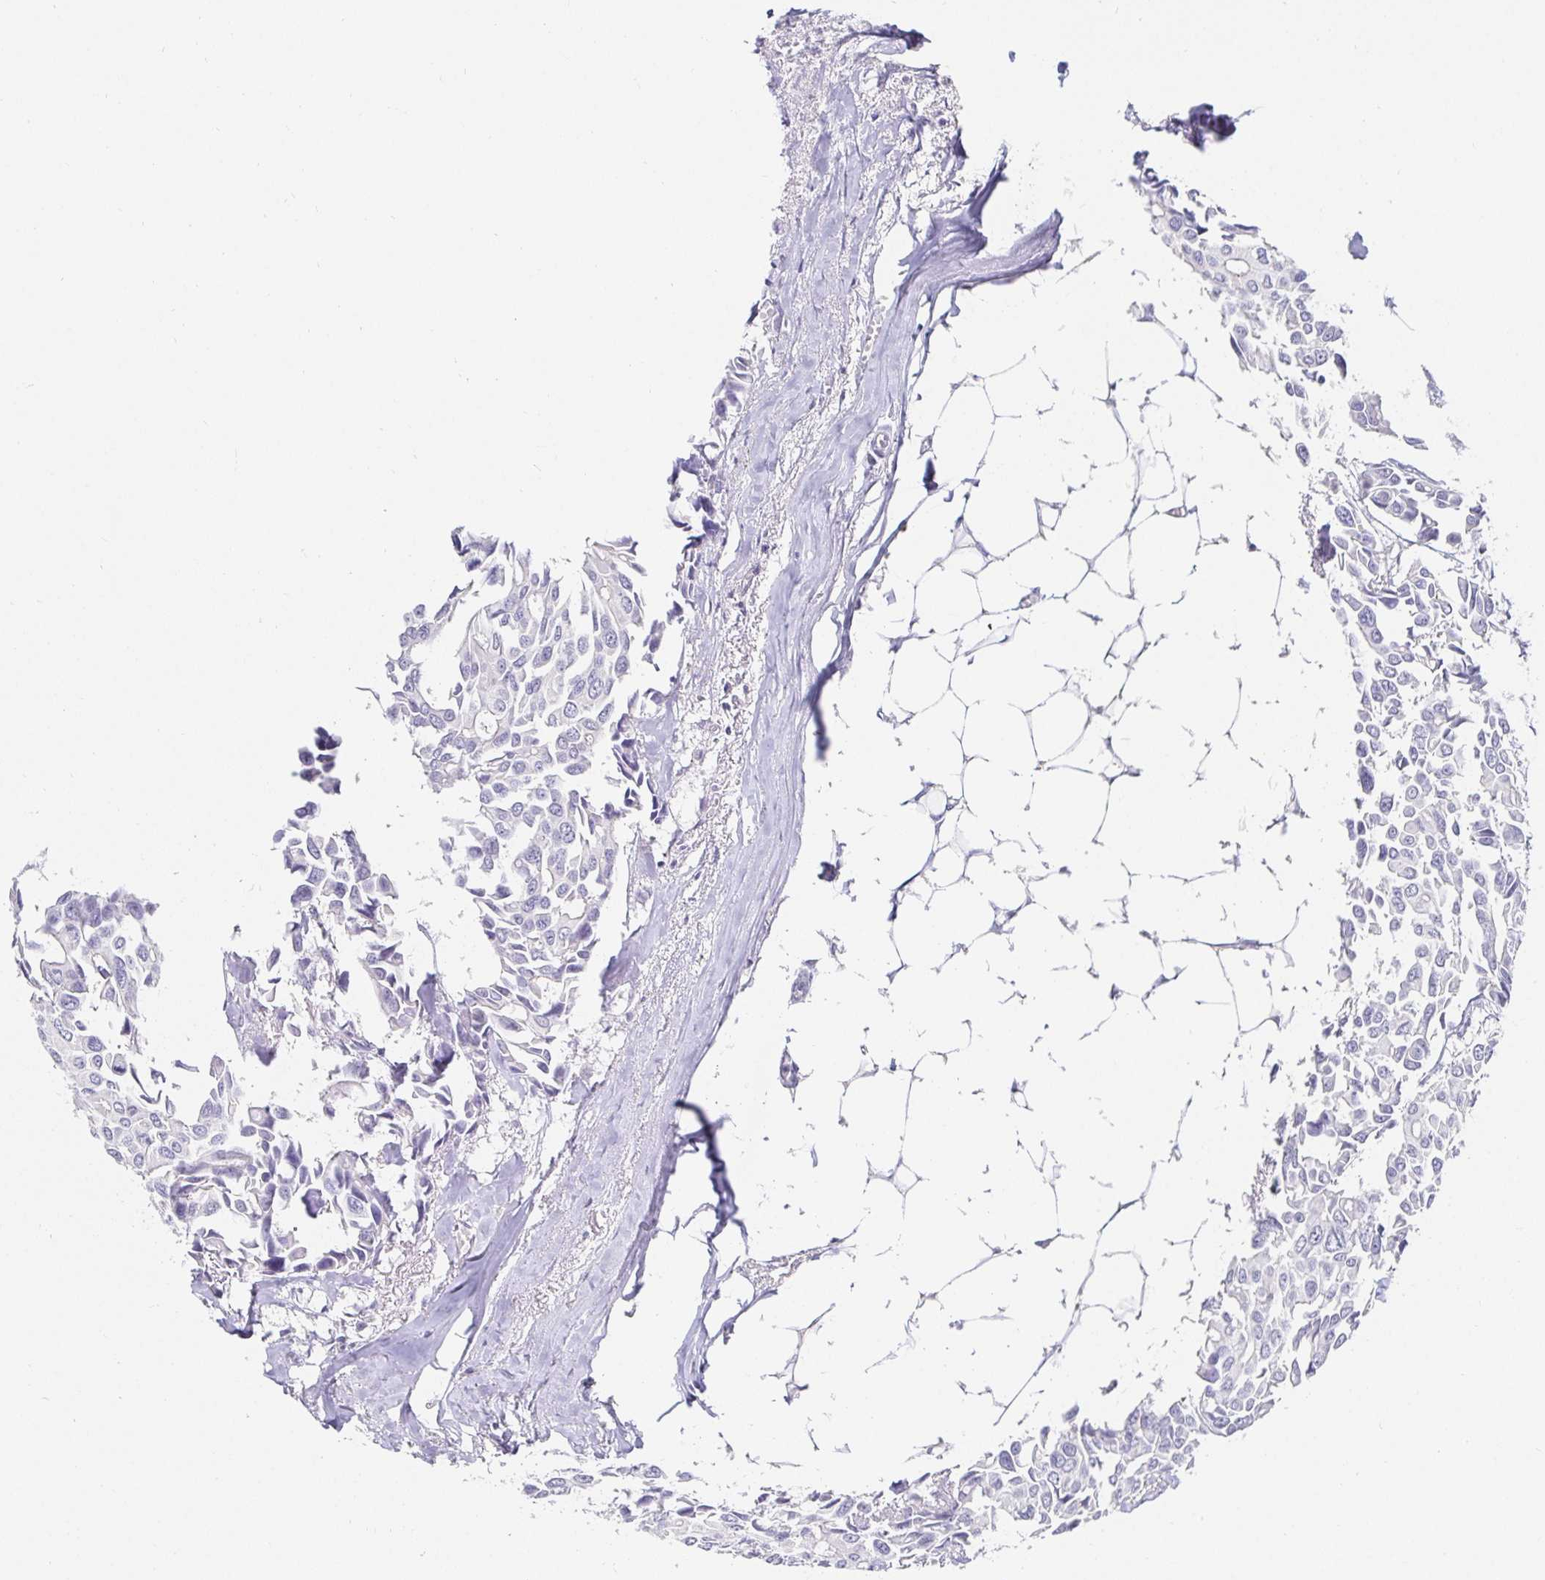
{"staining": {"intensity": "negative", "quantity": "none", "location": "none"}, "tissue": "breast cancer", "cell_type": "Tumor cells", "image_type": "cancer", "snomed": [{"axis": "morphology", "description": "Duct carcinoma"}, {"axis": "topography", "description": "Breast"}], "caption": "IHC of breast cancer (intraductal carcinoma) shows no staining in tumor cells. Nuclei are stained in blue.", "gene": "PDX1", "patient": {"sex": "female", "age": 54}}